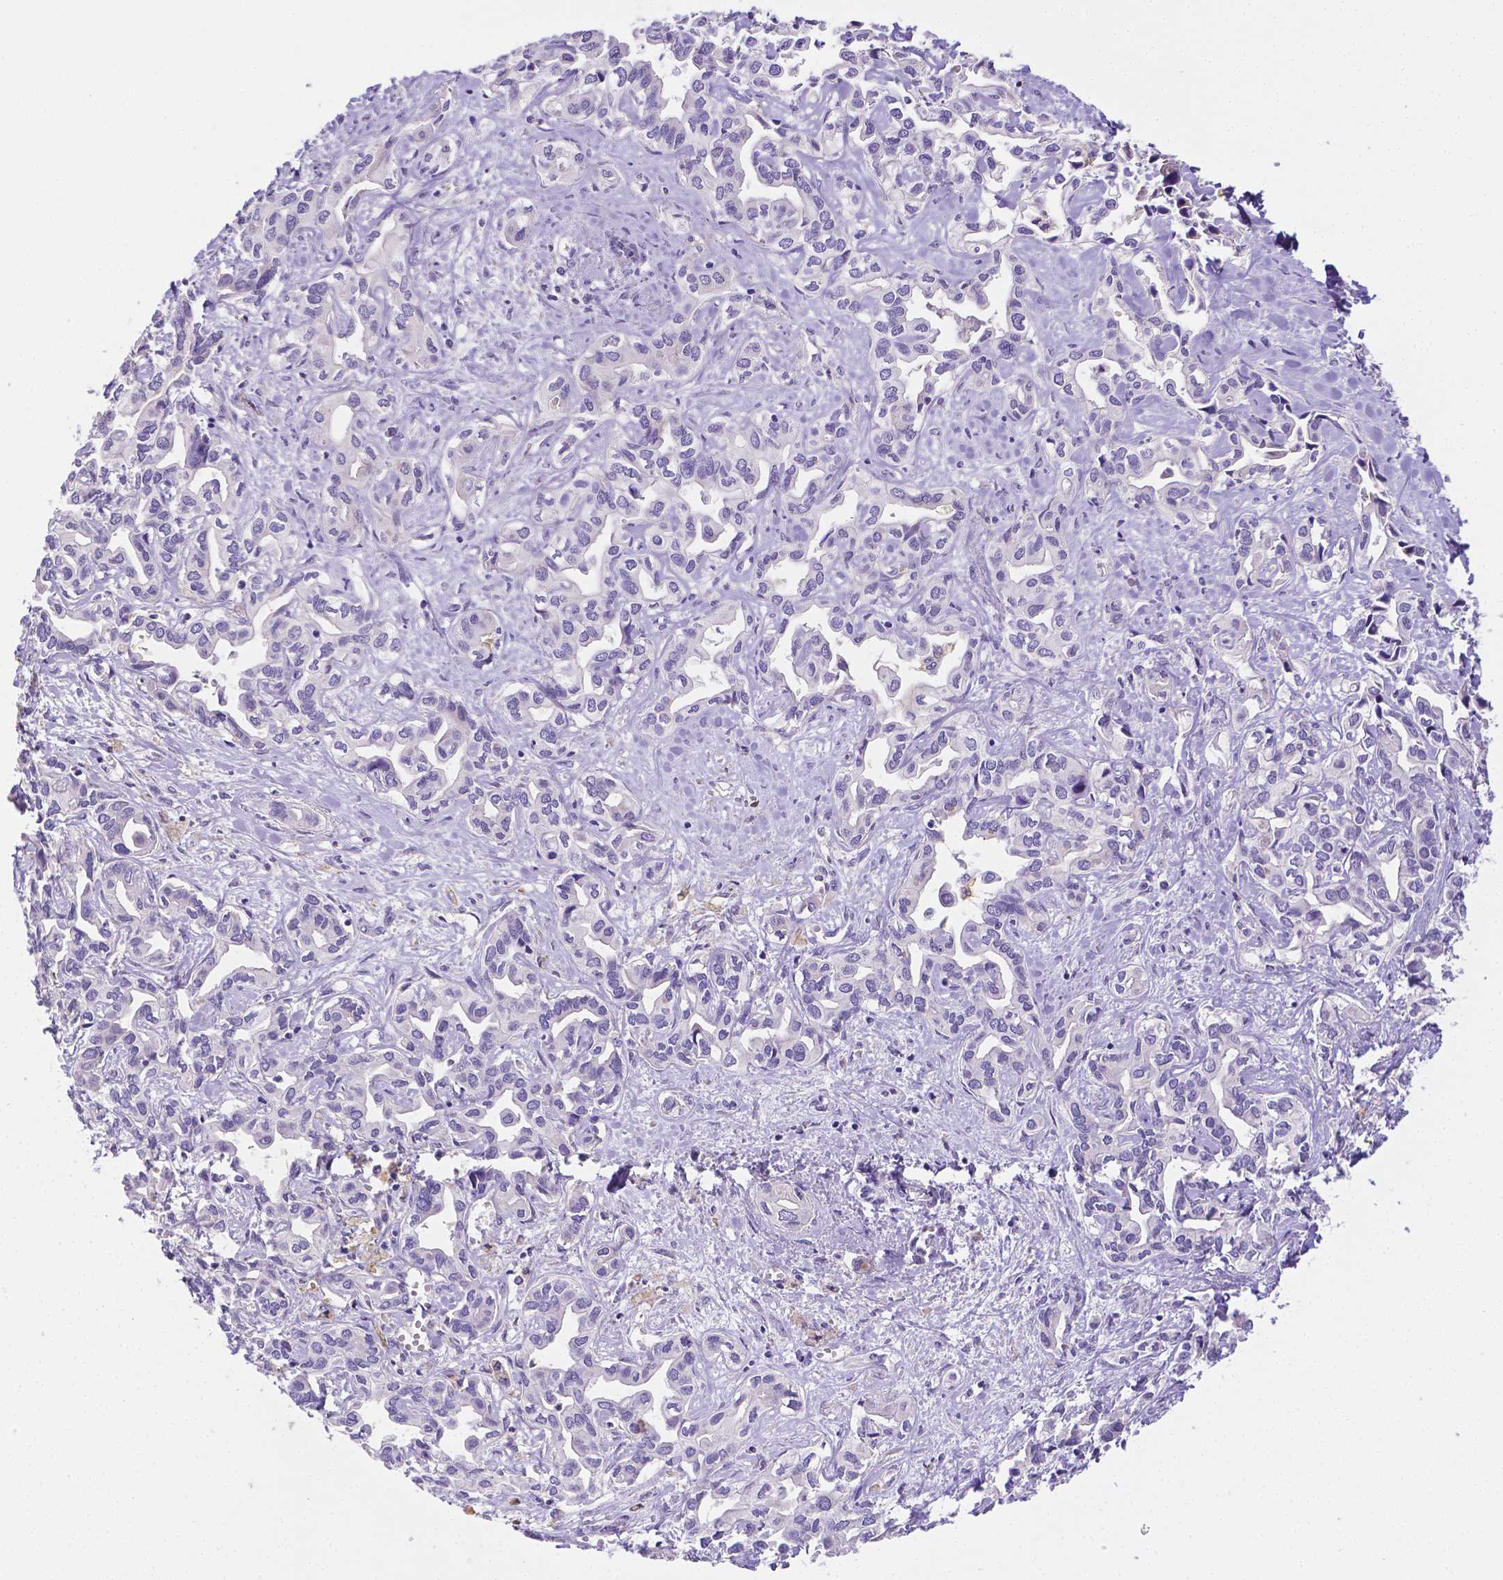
{"staining": {"intensity": "negative", "quantity": "none", "location": "none"}, "tissue": "liver cancer", "cell_type": "Tumor cells", "image_type": "cancer", "snomed": [{"axis": "morphology", "description": "Cholangiocarcinoma"}, {"axis": "topography", "description": "Liver"}], "caption": "Immunohistochemical staining of liver cholangiocarcinoma reveals no significant staining in tumor cells.", "gene": "NXPH2", "patient": {"sex": "female", "age": 64}}